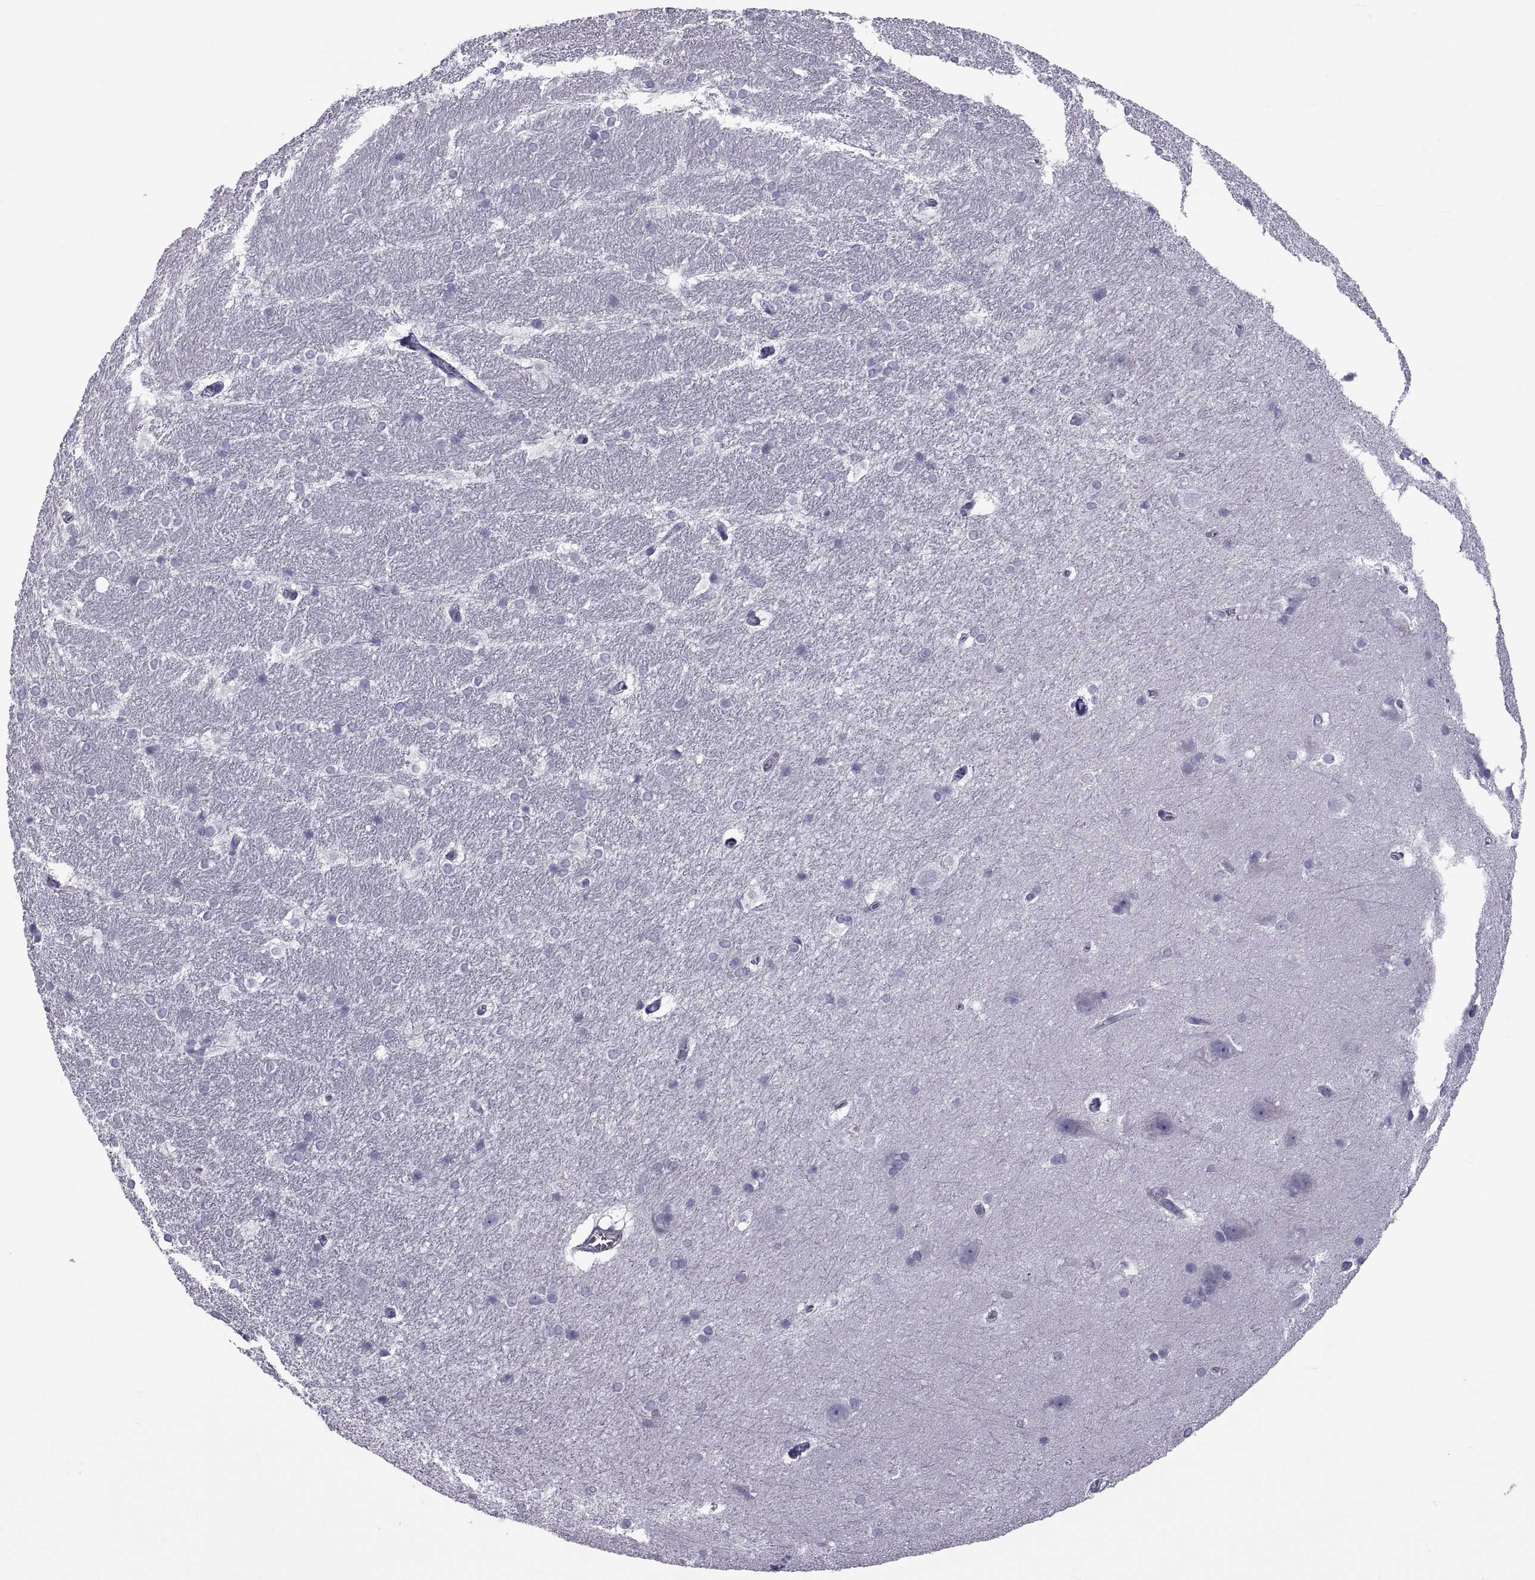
{"staining": {"intensity": "negative", "quantity": "none", "location": "none"}, "tissue": "hippocampus", "cell_type": "Glial cells", "image_type": "normal", "snomed": [{"axis": "morphology", "description": "Normal tissue, NOS"}, {"axis": "topography", "description": "Cerebral cortex"}, {"axis": "topography", "description": "Hippocampus"}], "caption": "An immunohistochemistry micrograph of unremarkable hippocampus is shown. There is no staining in glial cells of hippocampus. Nuclei are stained in blue.", "gene": "MAGEB1", "patient": {"sex": "female", "age": 19}}